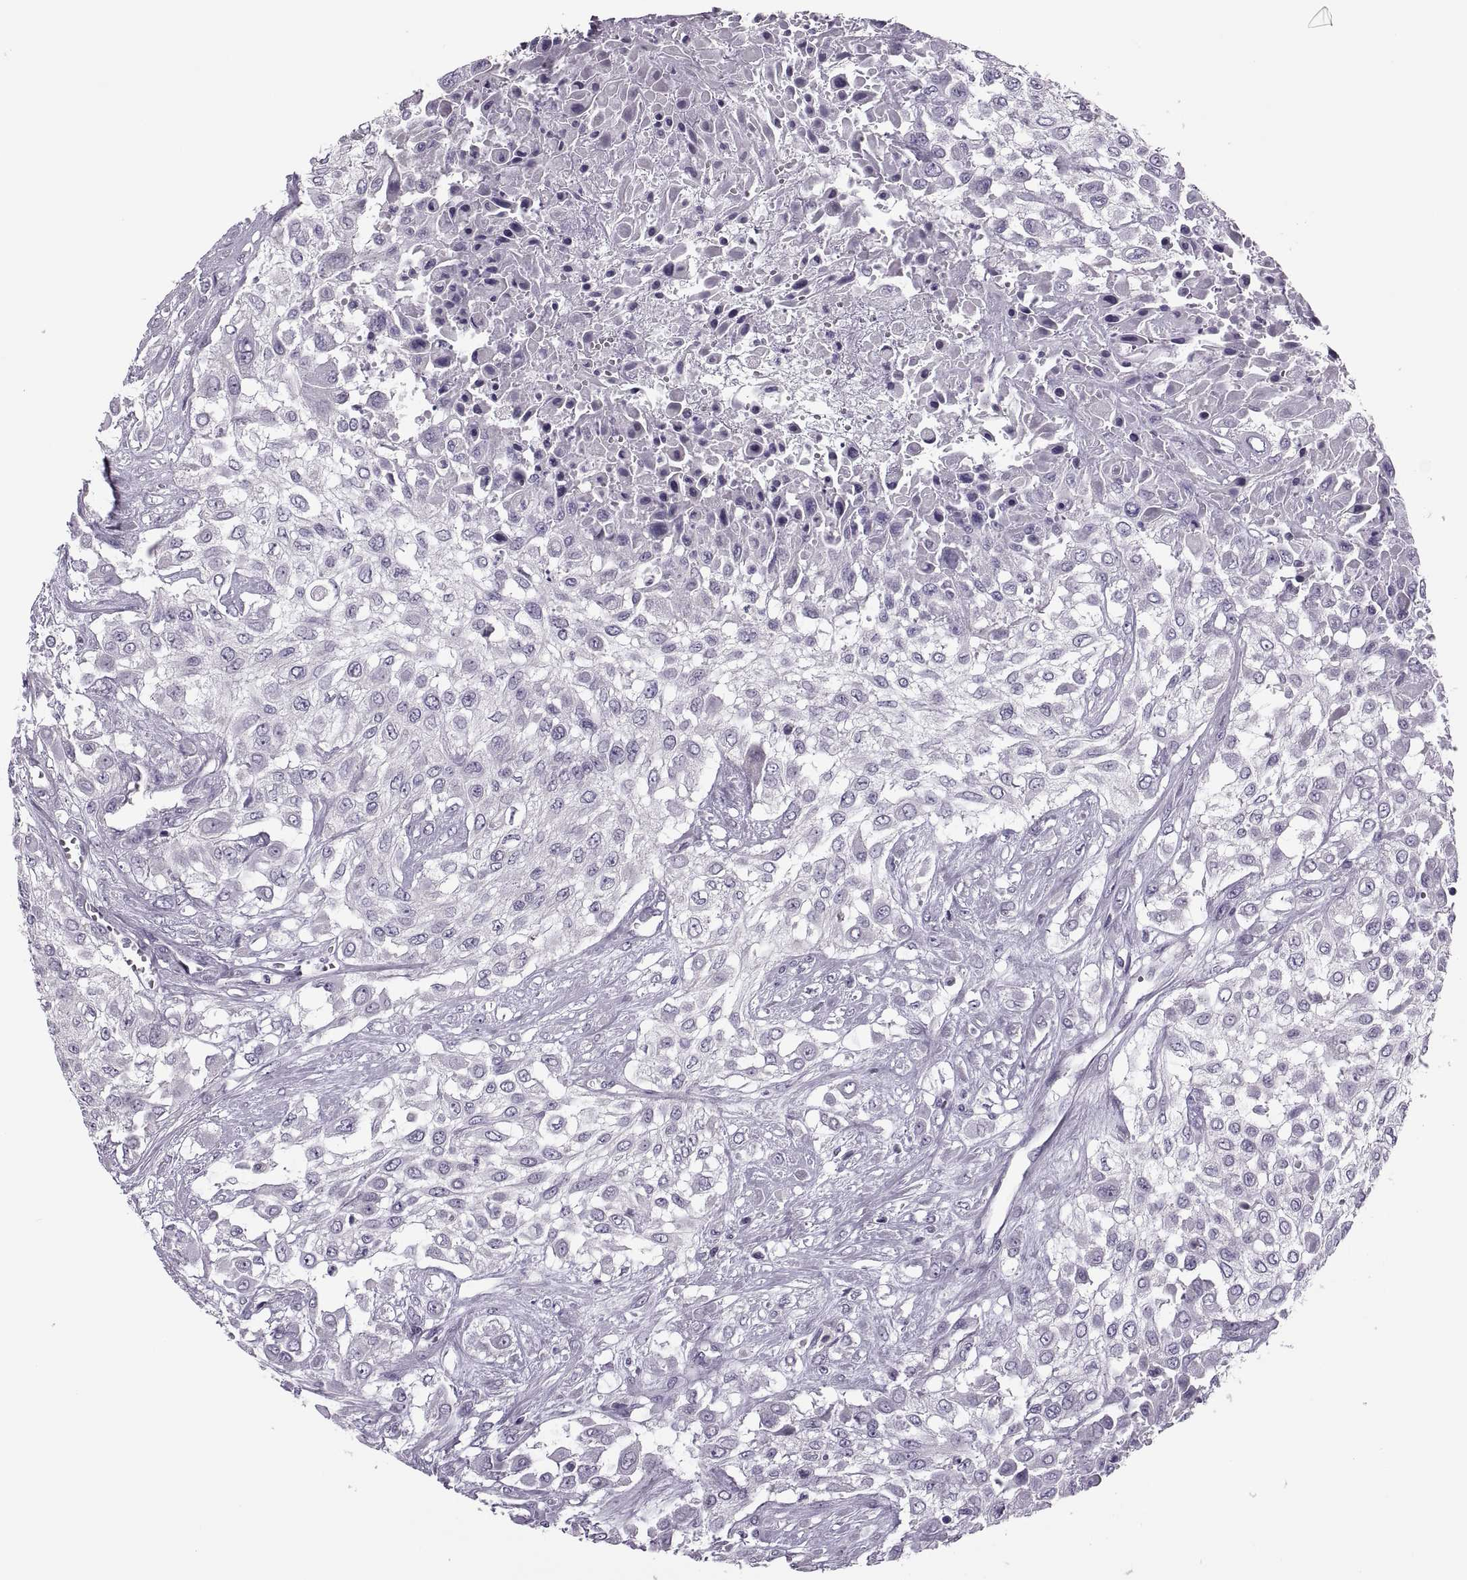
{"staining": {"intensity": "negative", "quantity": "none", "location": "none"}, "tissue": "urothelial cancer", "cell_type": "Tumor cells", "image_type": "cancer", "snomed": [{"axis": "morphology", "description": "Urothelial carcinoma, High grade"}, {"axis": "topography", "description": "Urinary bladder"}], "caption": "This histopathology image is of high-grade urothelial carcinoma stained with immunohistochemistry to label a protein in brown with the nuclei are counter-stained blue. There is no staining in tumor cells.", "gene": "PRSS54", "patient": {"sex": "male", "age": 57}}